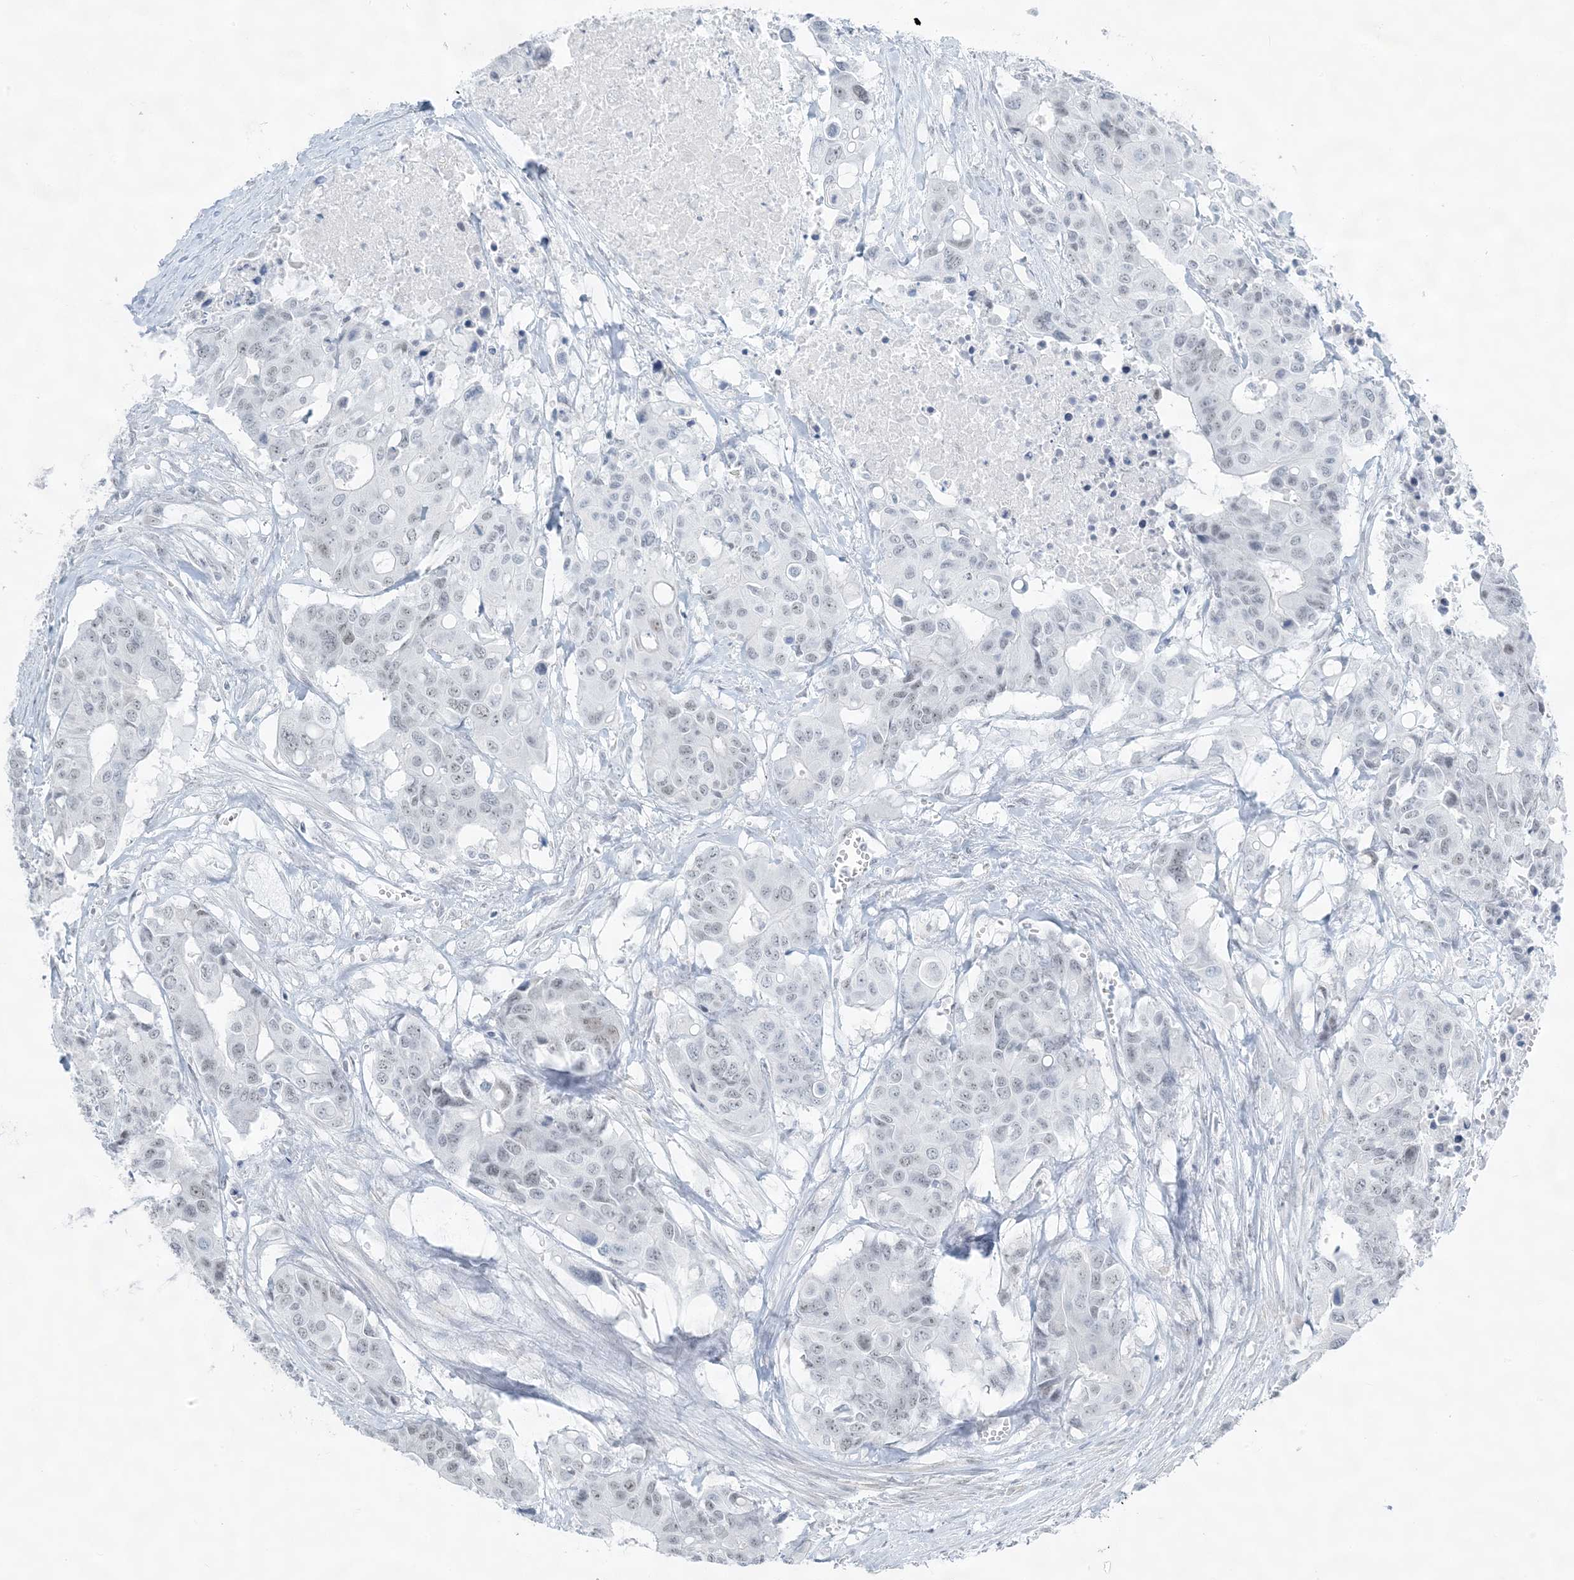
{"staining": {"intensity": "negative", "quantity": "none", "location": "none"}, "tissue": "colorectal cancer", "cell_type": "Tumor cells", "image_type": "cancer", "snomed": [{"axis": "morphology", "description": "Adenocarcinoma, NOS"}, {"axis": "topography", "description": "Colon"}], "caption": "The immunohistochemistry photomicrograph has no significant expression in tumor cells of colorectal cancer tissue.", "gene": "ZNF787", "patient": {"sex": "male", "age": 77}}